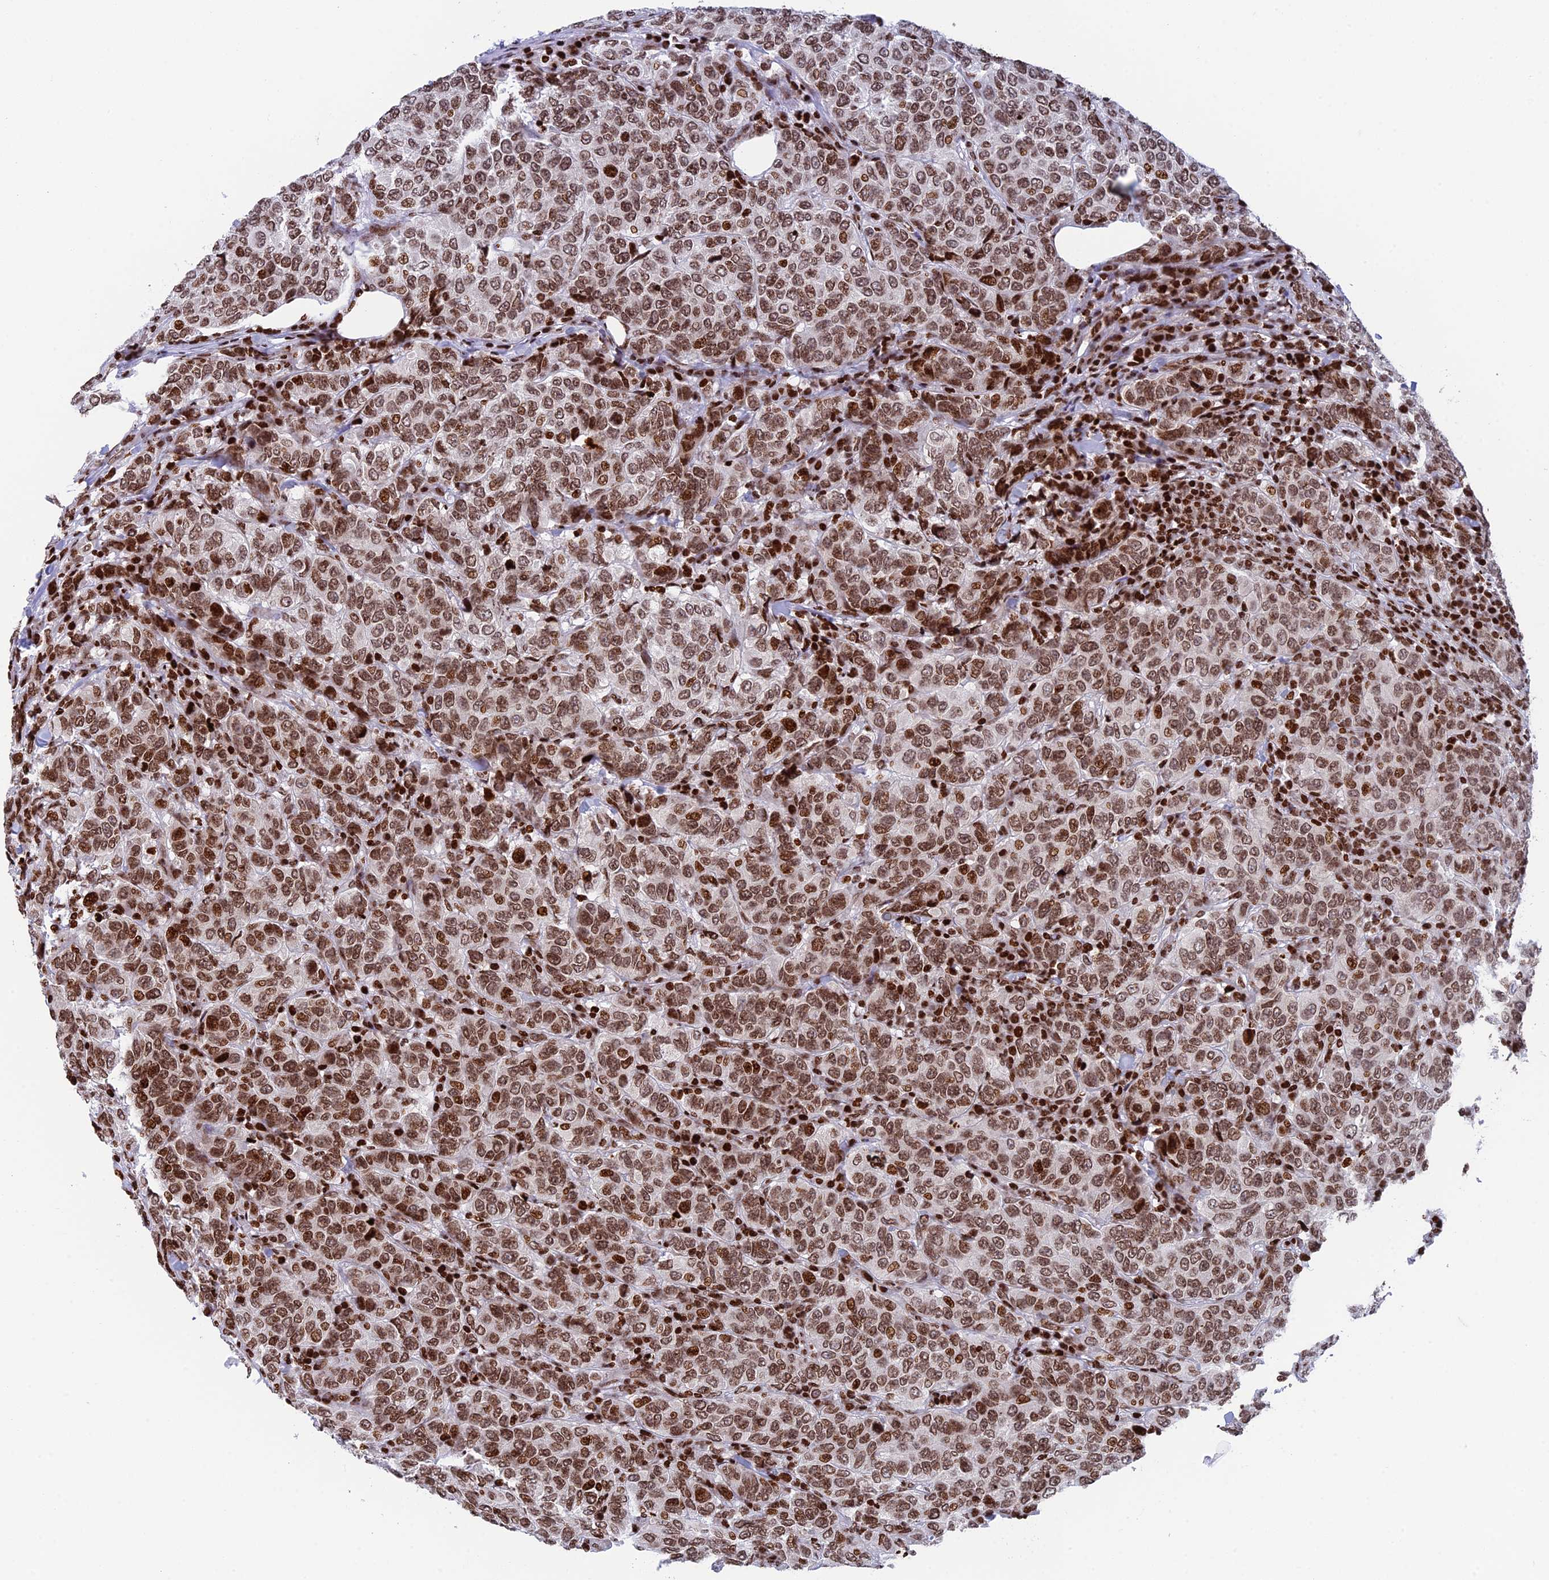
{"staining": {"intensity": "moderate", "quantity": ">75%", "location": "nuclear"}, "tissue": "breast cancer", "cell_type": "Tumor cells", "image_type": "cancer", "snomed": [{"axis": "morphology", "description": "Duct carcinoma"}, {"axis": "topography", "description": "Breast"}], "caption": "Immunohistochemistry (IHC) of human breast cancer shows medium levels of moderate nuclear positivity in about >75% of tumor cells.", "gene": "RPAP1", "patient": {"sex": "female", "age": 55}}